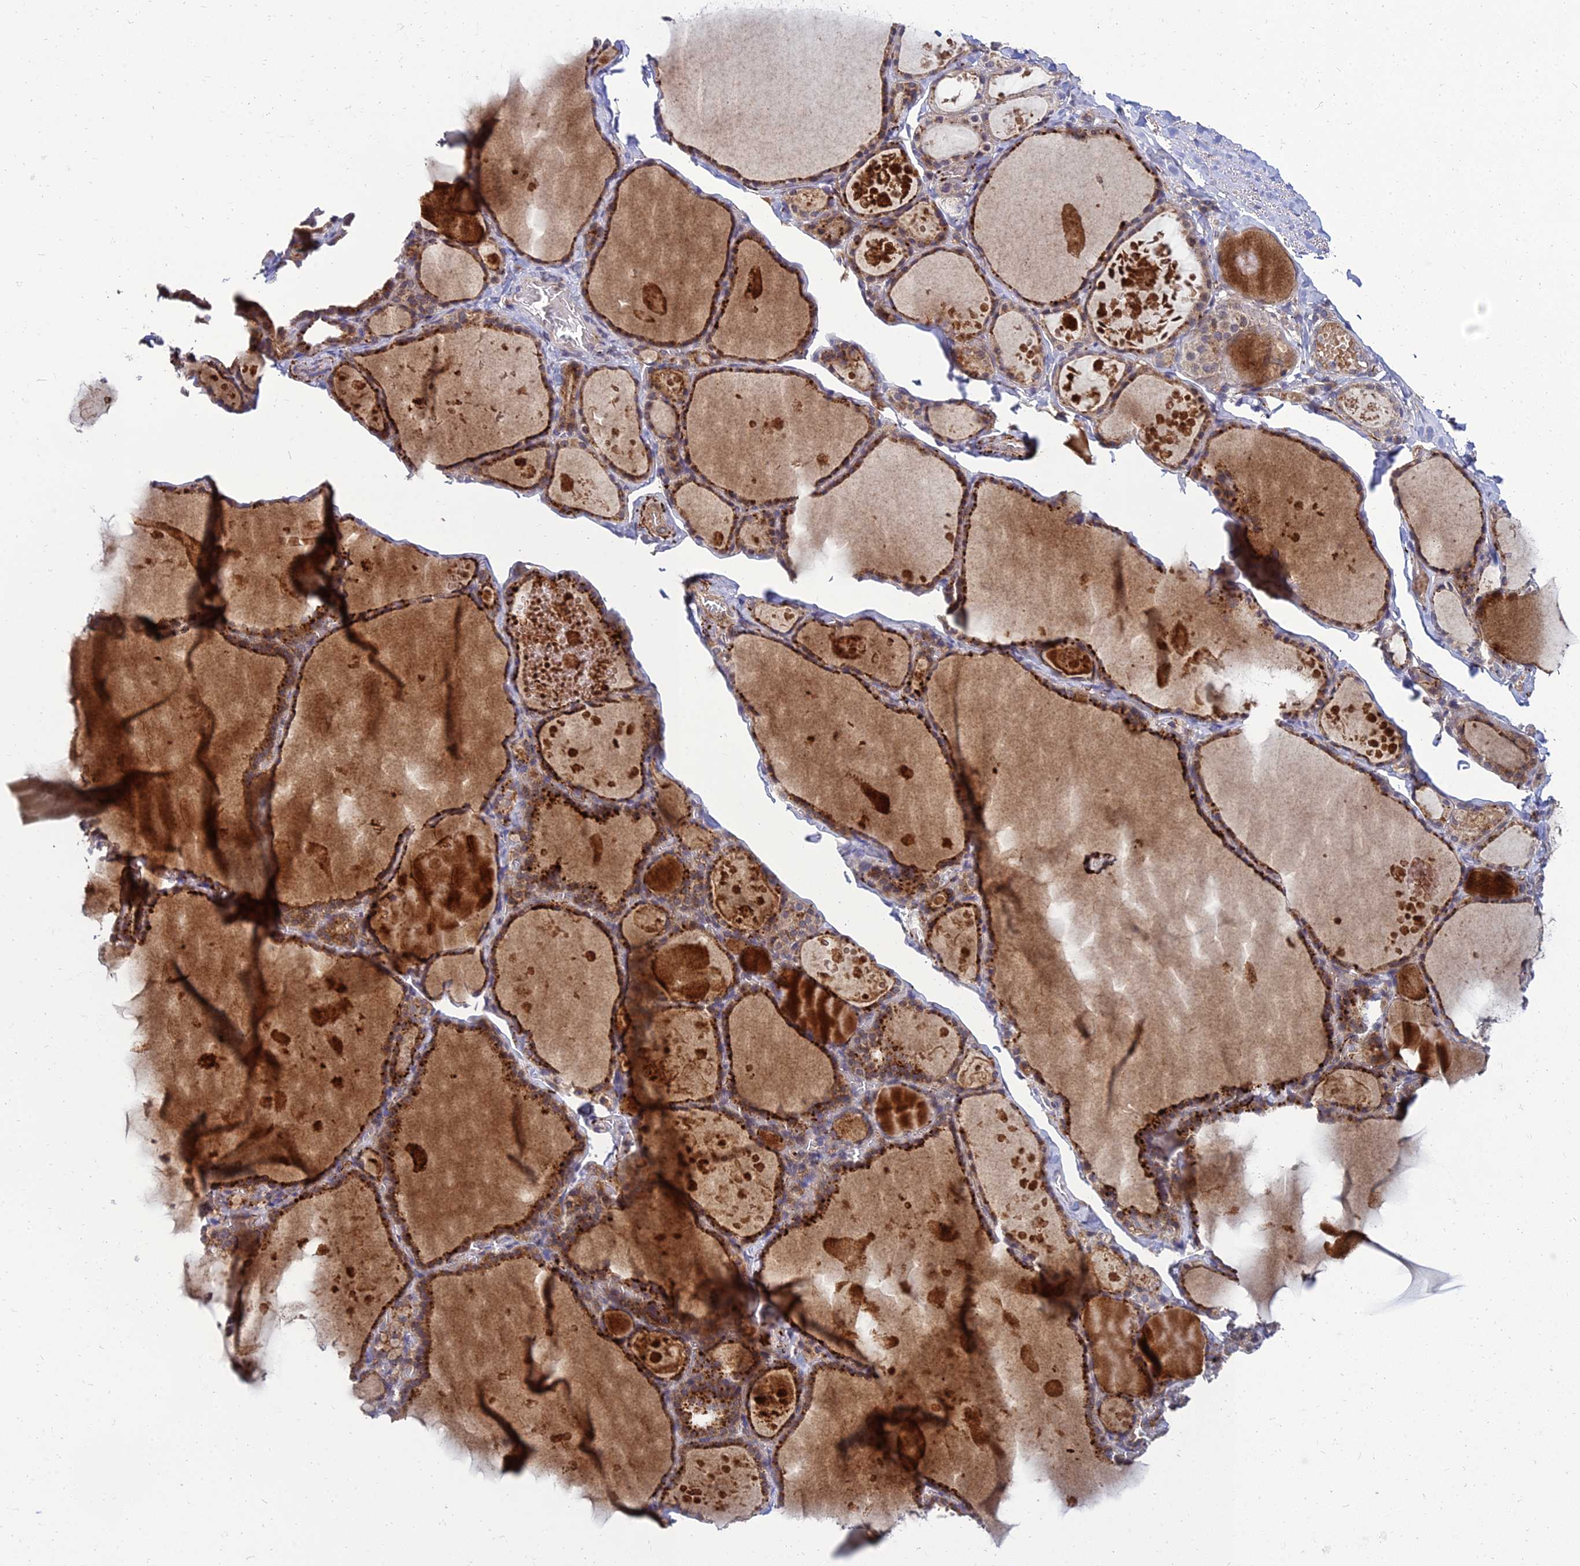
{"staining": {"intensity": "strong", "quantity": ">75%", "location": "cytoplasmic/membranous"}, "tissue": "thyroid gland", "cell_type": "Glandular cells", "image_type": "normal", "snomed": [{"axis": "morphology", "description": "Normal tissue, NOS"}, {"axis": "topography", "description": "Thyroid gland"}], "caption": "Immunohistochemistry (IHC) staining of benign thyroid gland, which reveals high levels of strong cytoplasmic/membranous staining in about >75% of glandular cells indicating strong cytoplasmic/membranous protein positivity. The staining was performed using DAB (brown) for protein detection and nuclei were counterstained in hematoxylin (blue).", "gene": "NPY", "patient": {"sex": "male", "age": 56}}